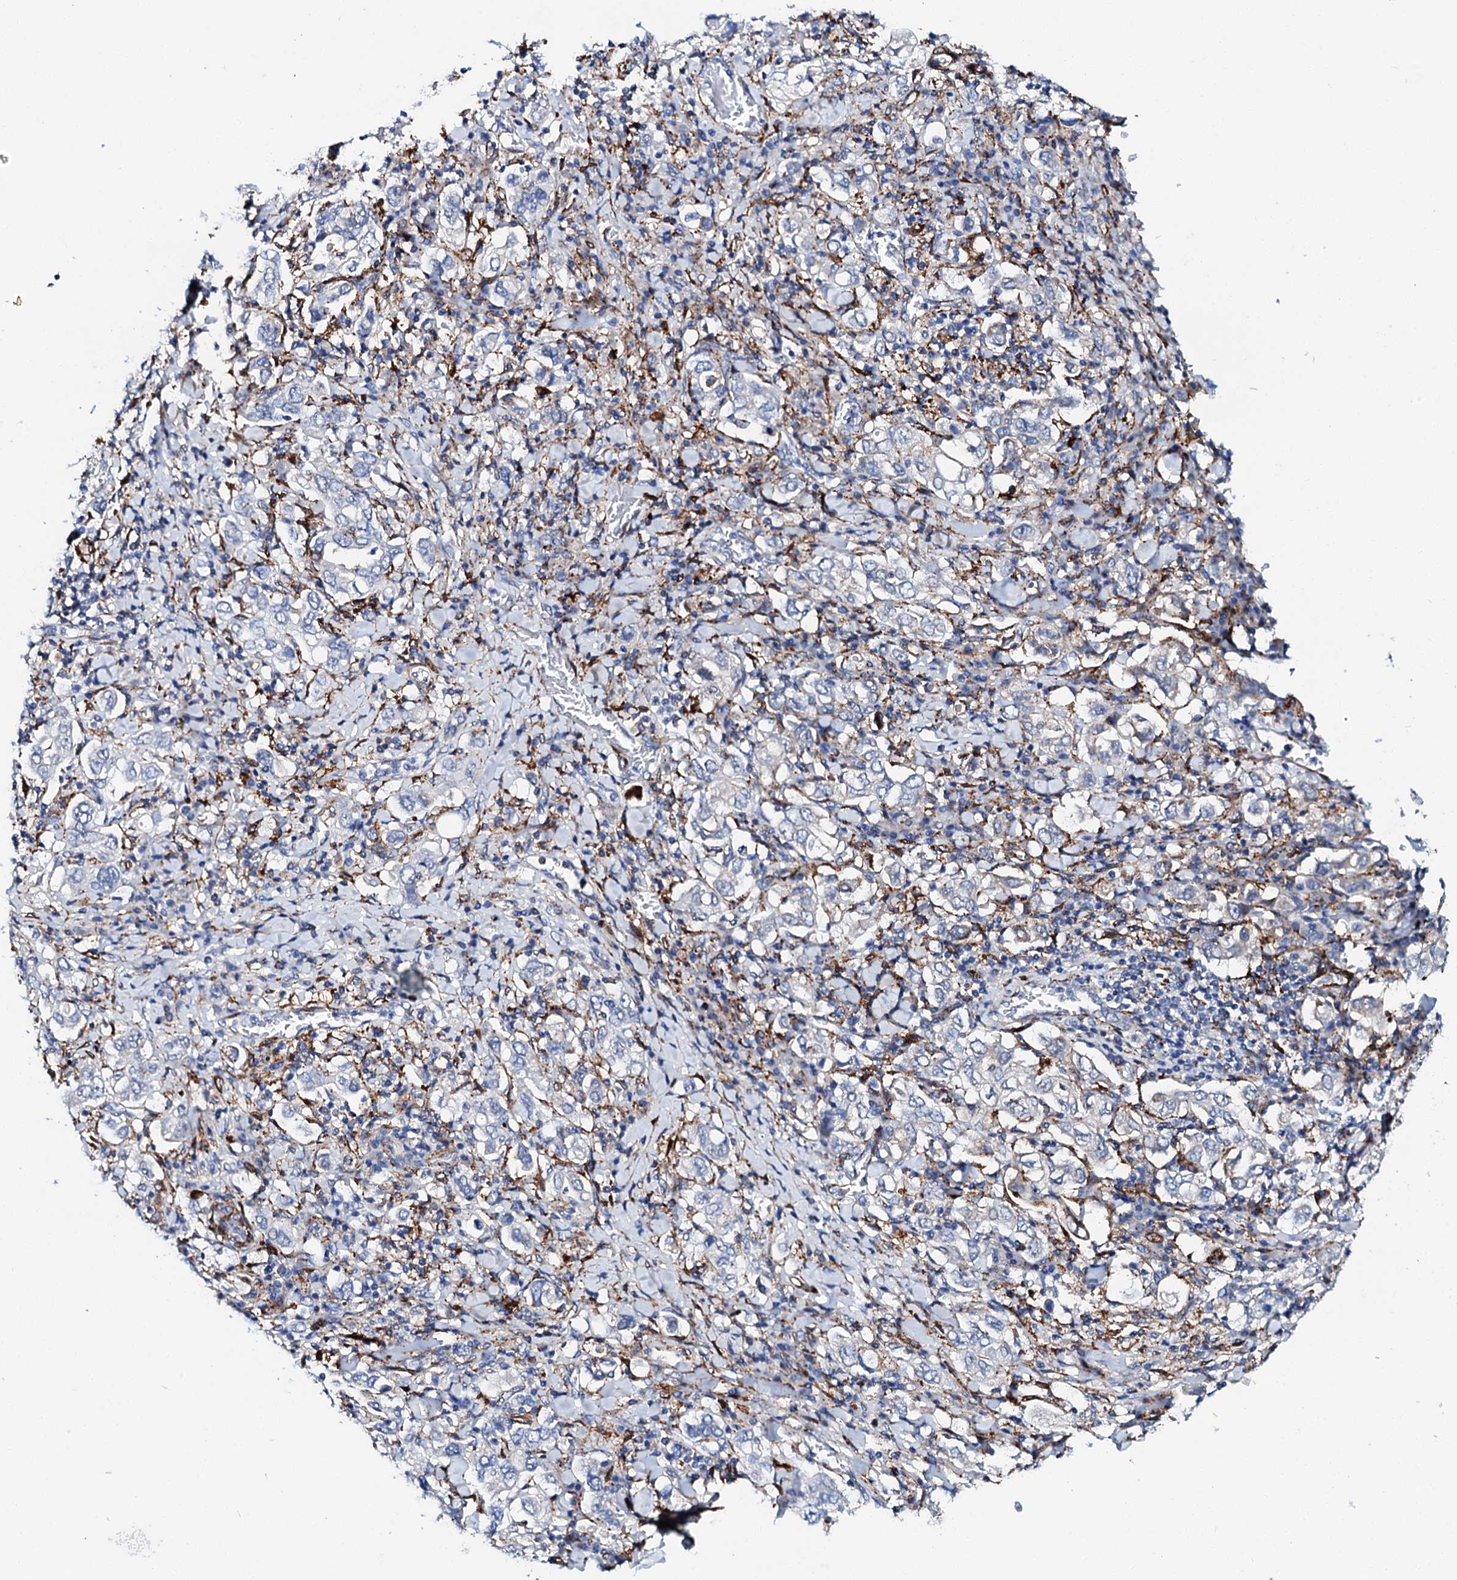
{"staining": {"intensity": "negative", "quantity": "none", "location": "none"}, "tissue": "stomach cancer", "cell_type": "Tumor cells", "image_type": "cancer", "snomed": [{"axis": "morphology", "description": "Adenocarcinoma, NOS"}, {"axis": "topography", "description": "Stomach, upper"}], "caption": "Stomach cancer was stained to show a protein in brown. There is no significant positivity in tumor cells. (Stains: DAB (3,3'-diaminobenzidine) immunohistochemistry (IHC) with hematoxylin counter stain, Microscopy: brightfield microscopy at high magnification).", "gene": "MED13L", "patient": {"sex": "male", "age": 62}}